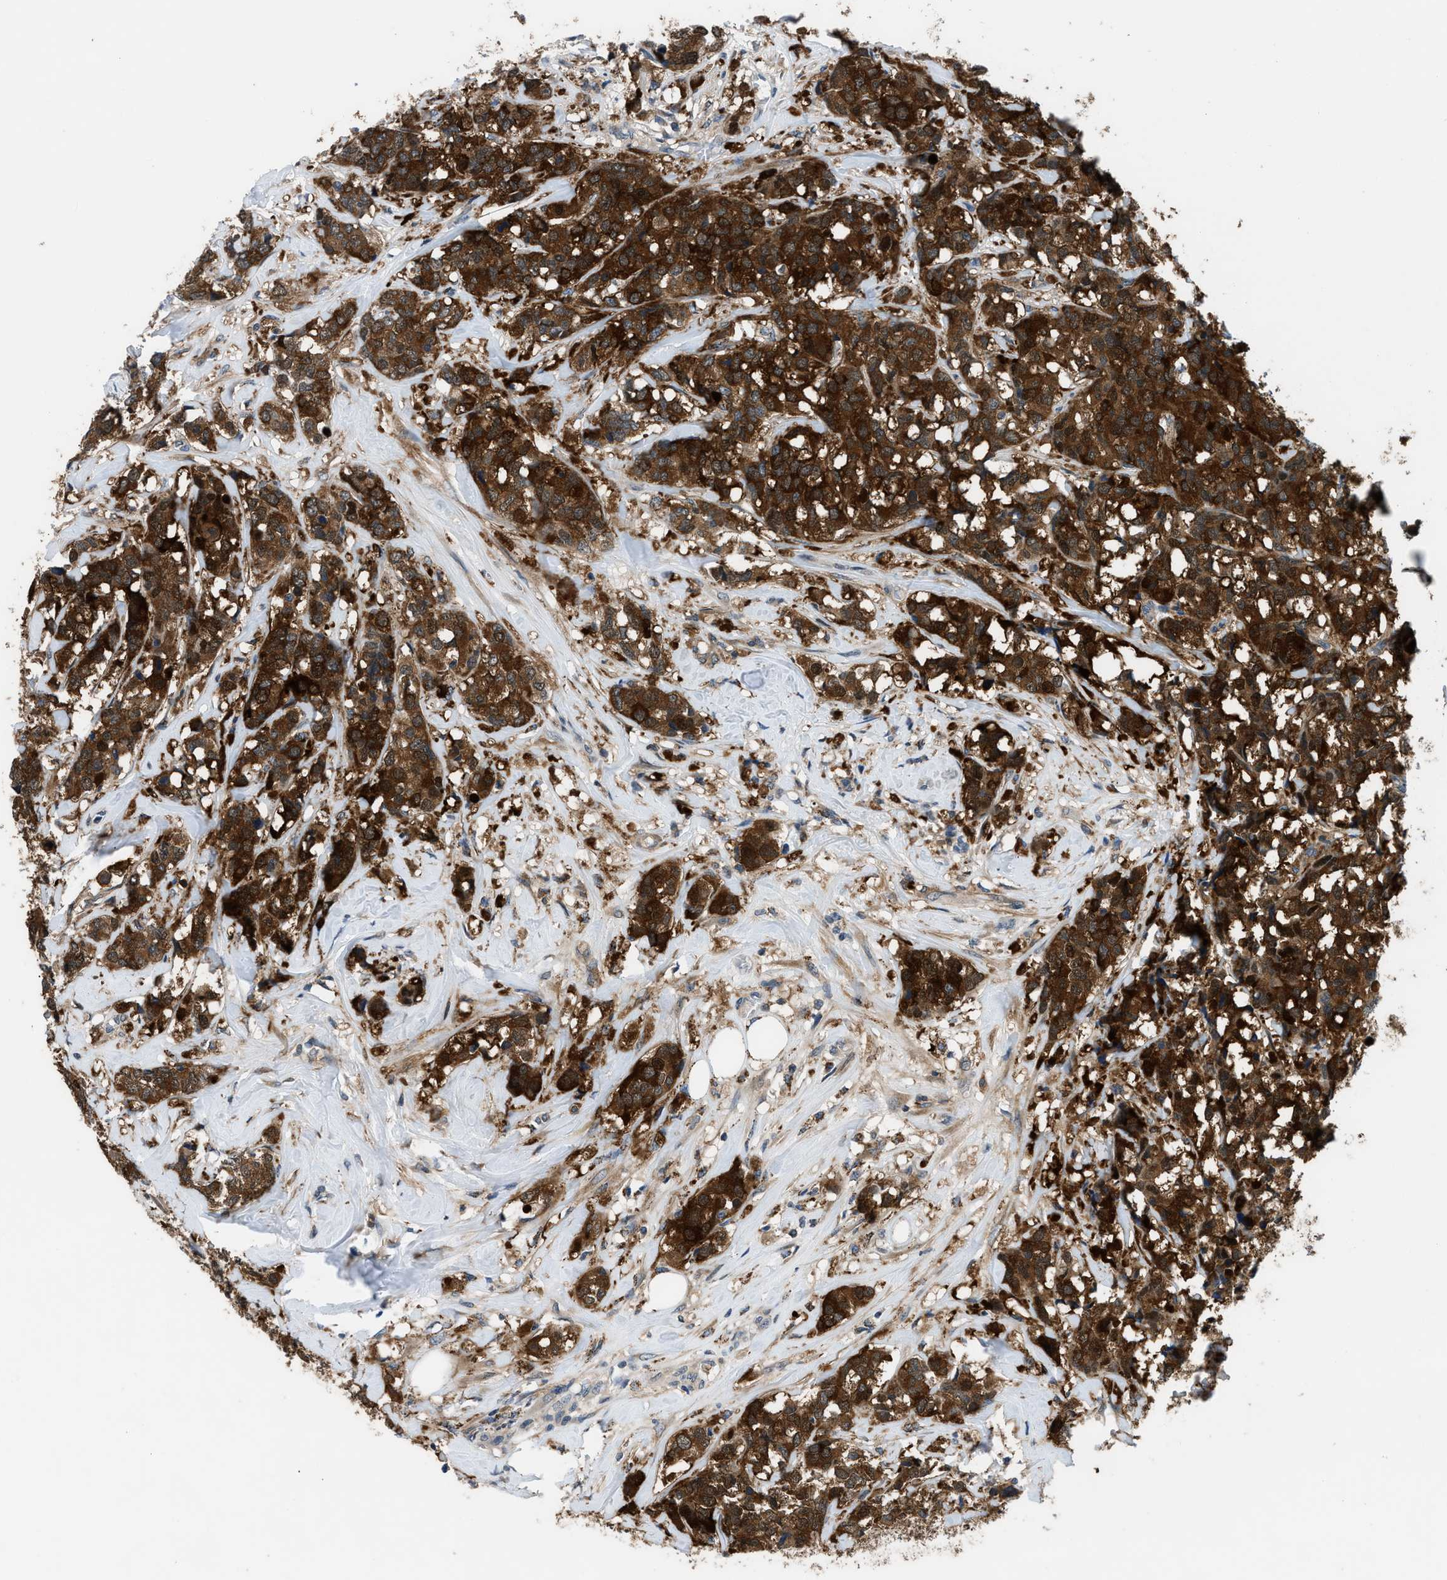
{"staining": {"intensity": "strong", "quantity": ">75%", "location": "cytoplasmic/membranous"}, "tissue": "breast cancer", "cell_type": "Tumor cells", "image_type": "cancer", "snomed": [{"axis": "morphology", "description": "Lobular carcinoma"}, {"axis": "topography", "description": "Breast"}], "caption": "Immunohistochemical staining of human lobular carcinoma (breast) exhibits high levels of strong cytoplasmic/membranous protein positivity in approximately >75% of tumor cells. The protein of interest is shown in brown color, while the nuclei are stained blue.", "gene": "TMEM45B", "patient": {"sex": "female", "age": 59}}